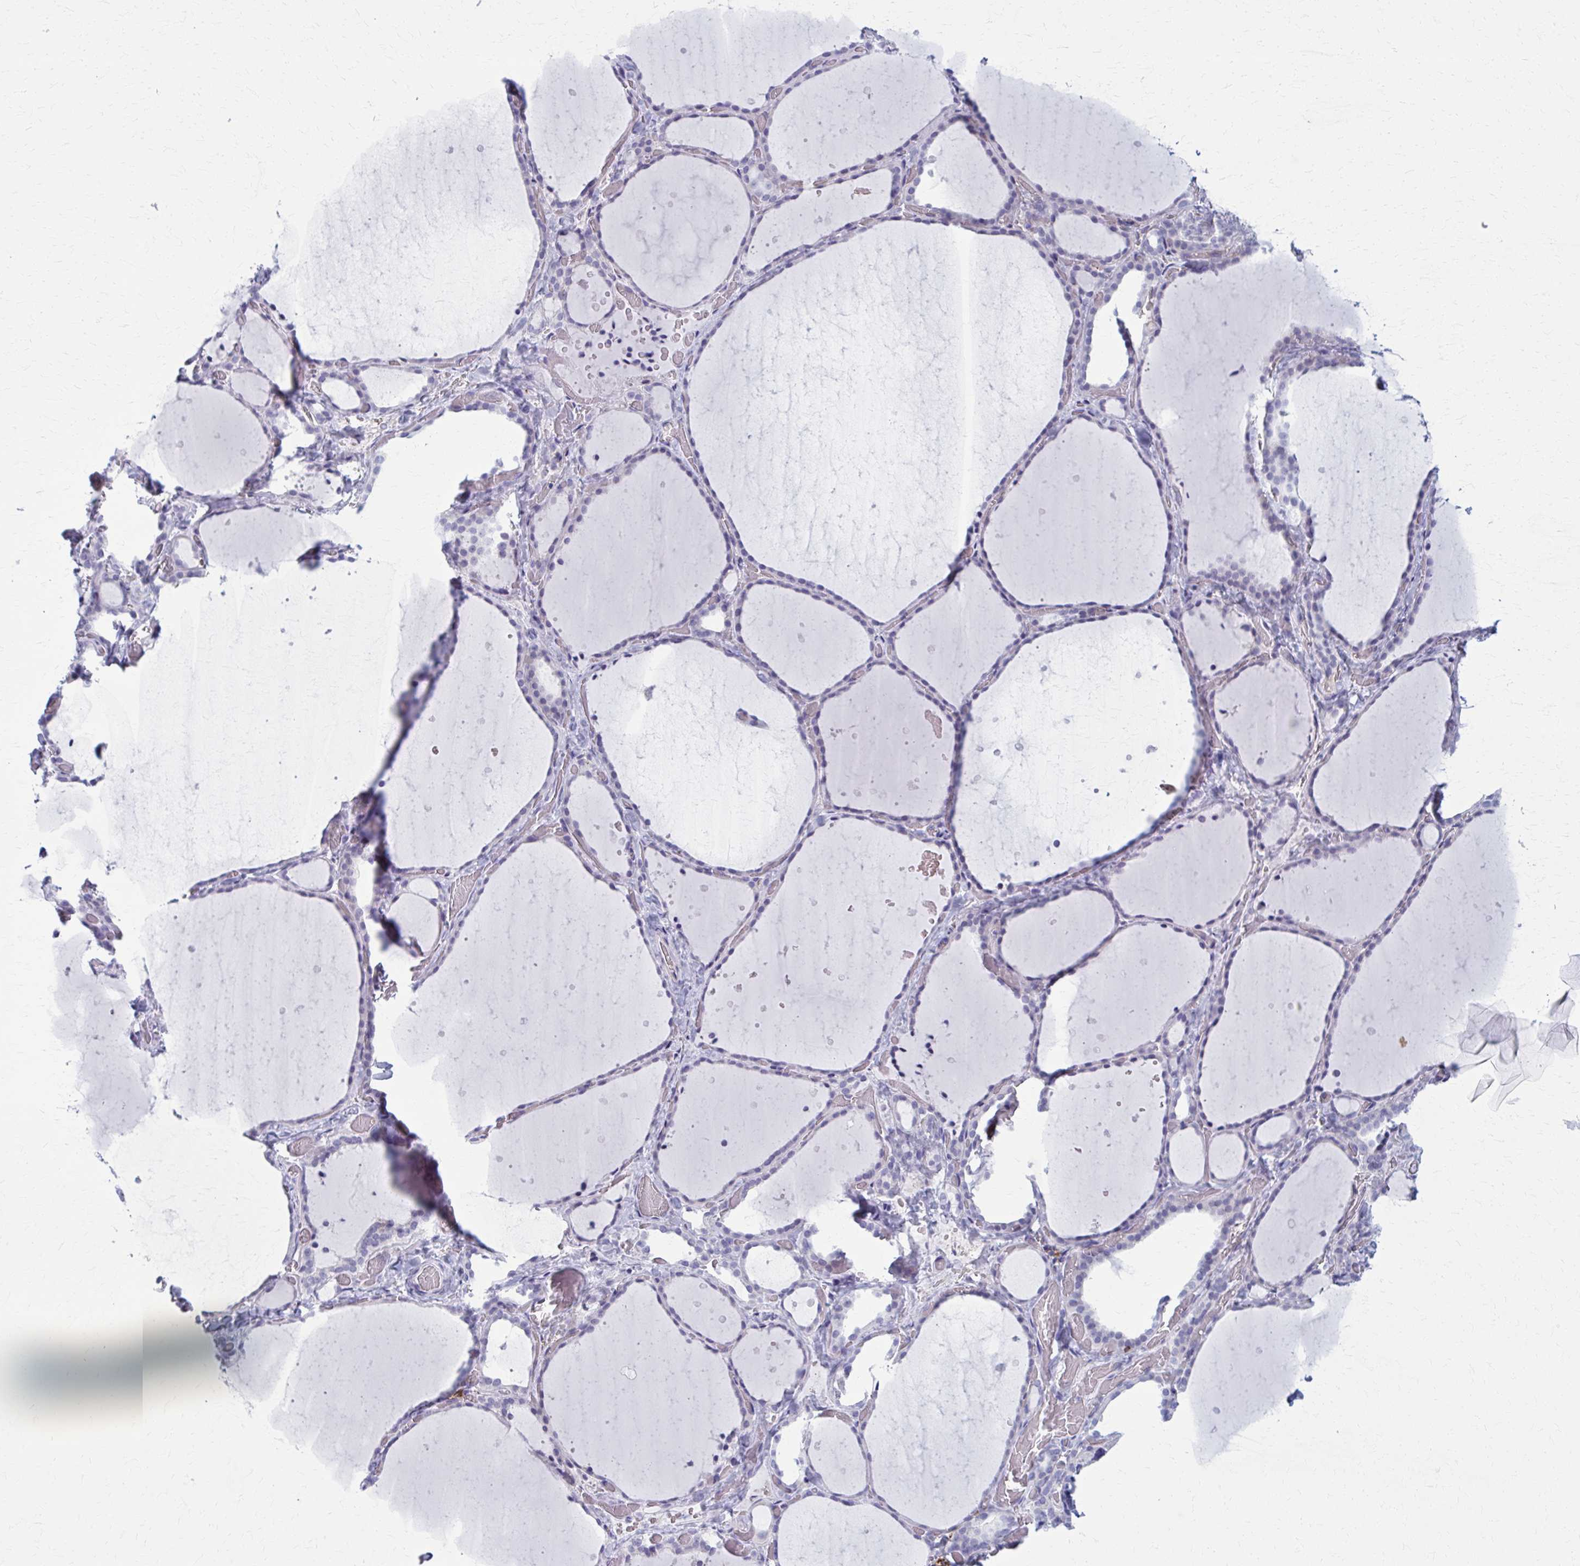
{"staining": {"intensity": "negative", "quantity": "none", "location": "none"}, "tissue": "thyroid gland", "cell_type": "Glandular cells", "image_type": "normal", "snomed": [{"axis": "morphology", "description": "Normal tissue, NOS"}, {"axis": "topography", "description": "Thyroid gland"}], "caption": "Glandular cells show no significant protein positivity in normal thyroid gland. (DAB (3,3'-diaminobenzidine) IHC, high magnification).", "gene": "CD38", "patient": {"sex": "female", "age": 36}}